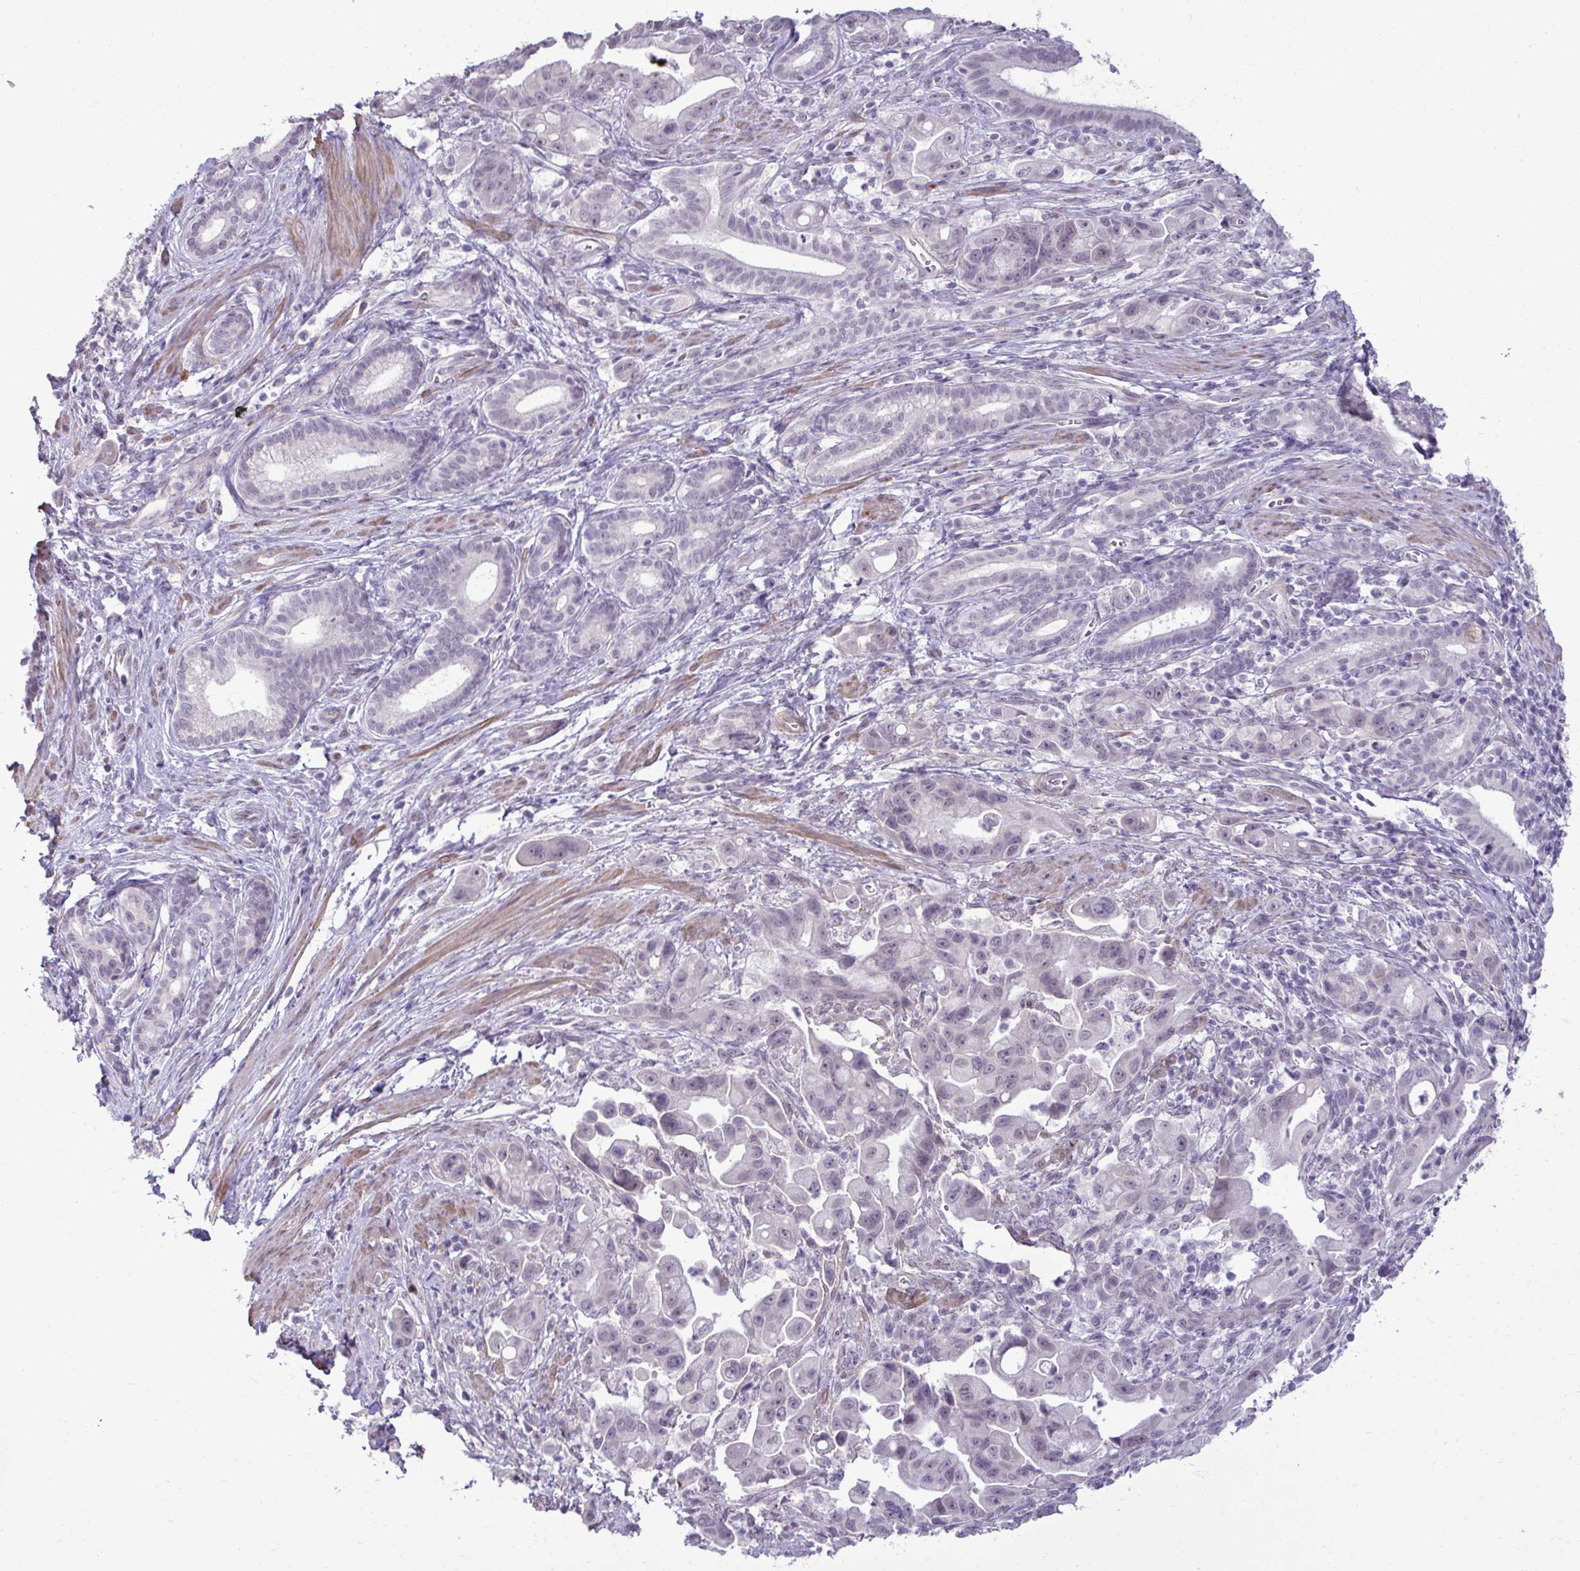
{"staining": {"intensity": "weak", "quantity": "<25%", "location": "nuclear"}, "tissue": "pancreatic cancer", "cell_type": "Tumor cells", "image_type": "cancer", "snomed": [{"axis": "morphology", "description": "Adenocarcinoma, NOS"}, {"axis": "topography", "description": "Pancreas"}], "caption": "Pancreatic cancer stained for a protein using IHC demonstrates no positivity tumor cells.", "gene": "SLC30A3", "patient": {"sex": "male", "age": 68}}